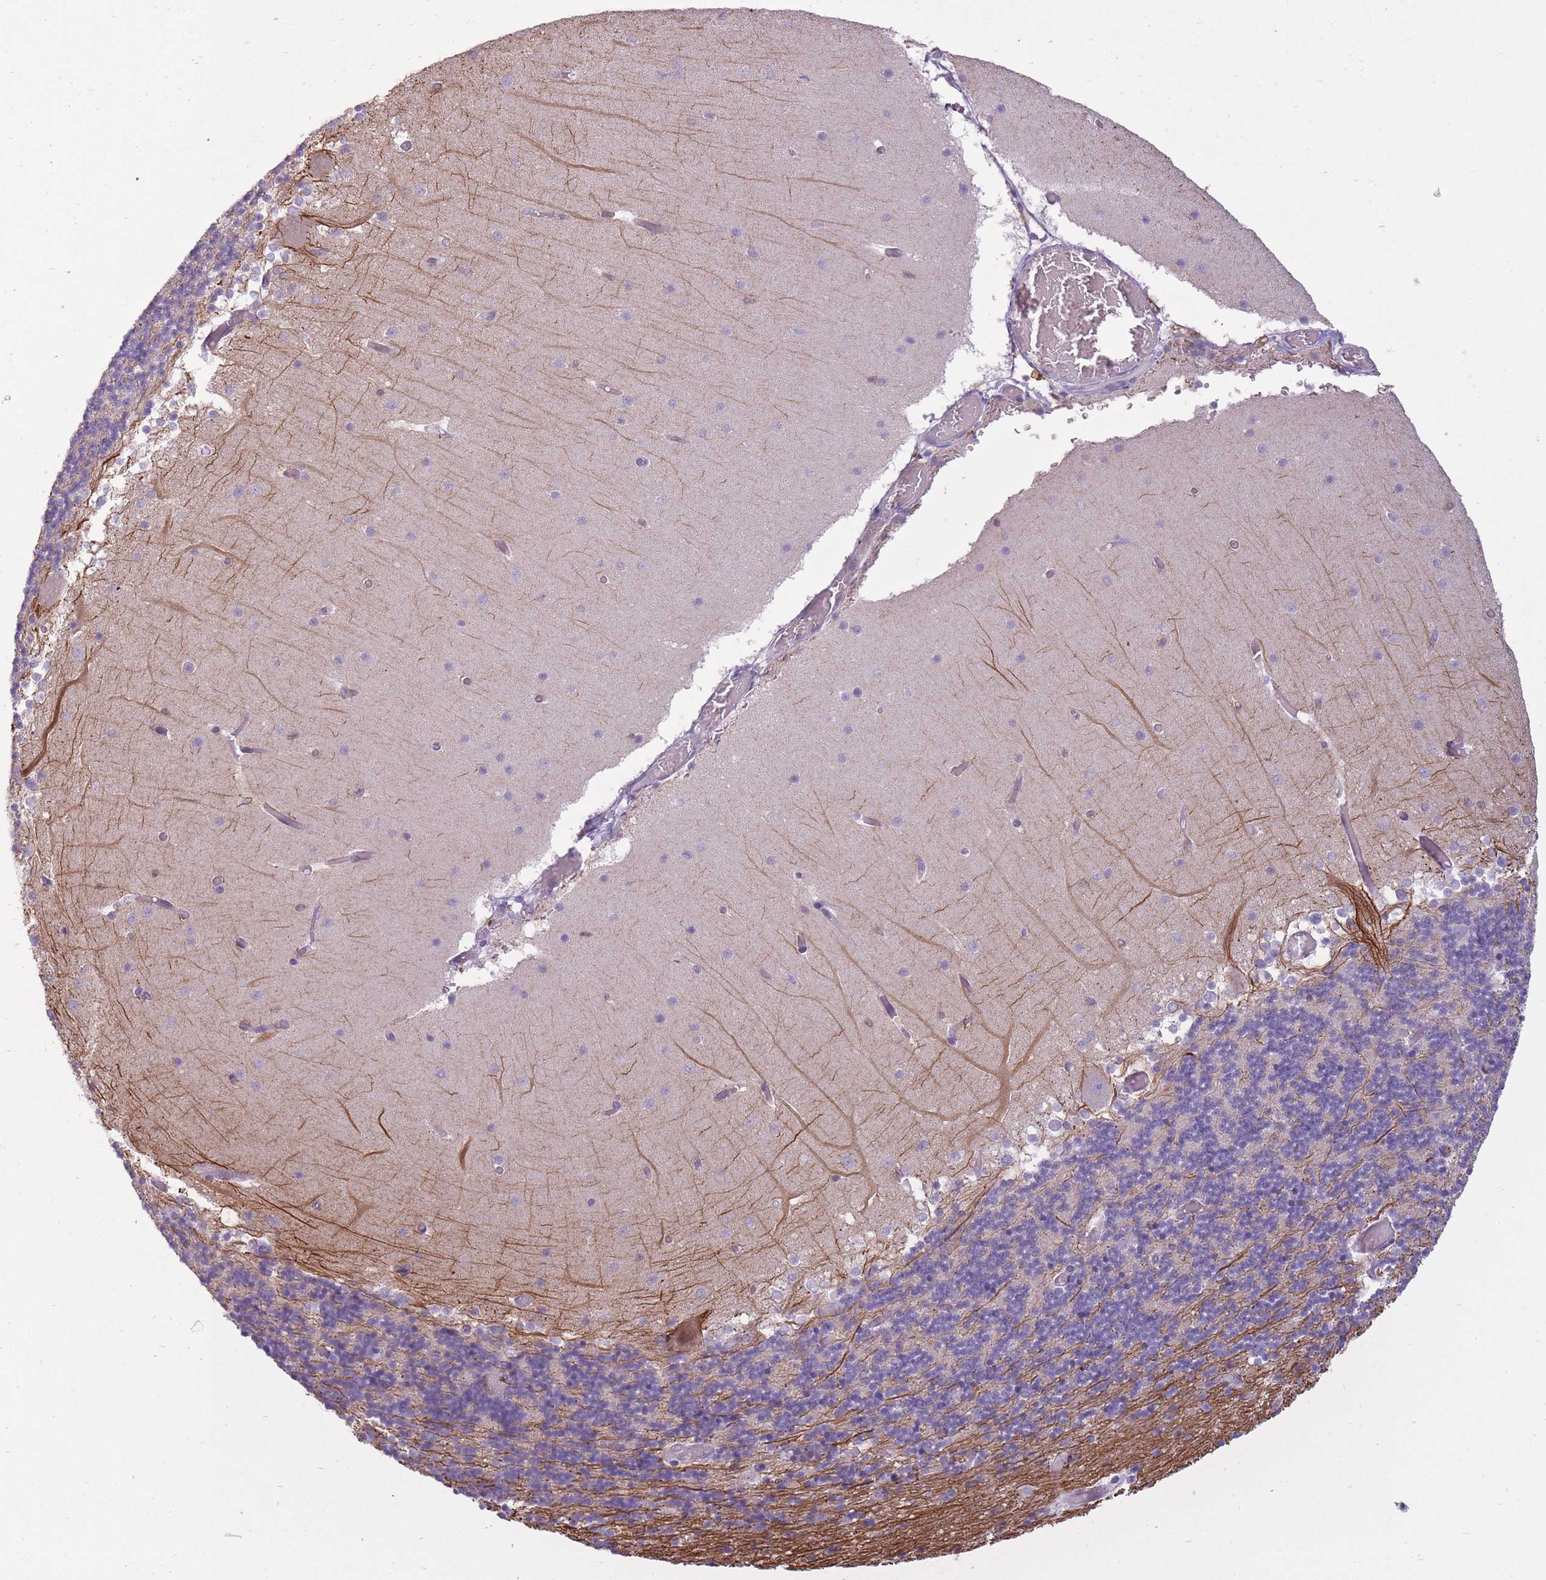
{"staining": {"intensity": "negative", "quantity": "none", "location": "none"}, "tissue": "cerebellum", "cell_type": "Cells in granular layer", "image_type": "normal", "snomed": [{"axis": "morphology", "description": "Normal tissue, NOS"}, {"axis": "topography", "description": "Cerebellum"}], "caption": "IHC of unremarkable human cerebellum shows no expression in cells in granular layer.", "gene": "LGALS9B", "patient": {"sex": "female", "age": 28}}